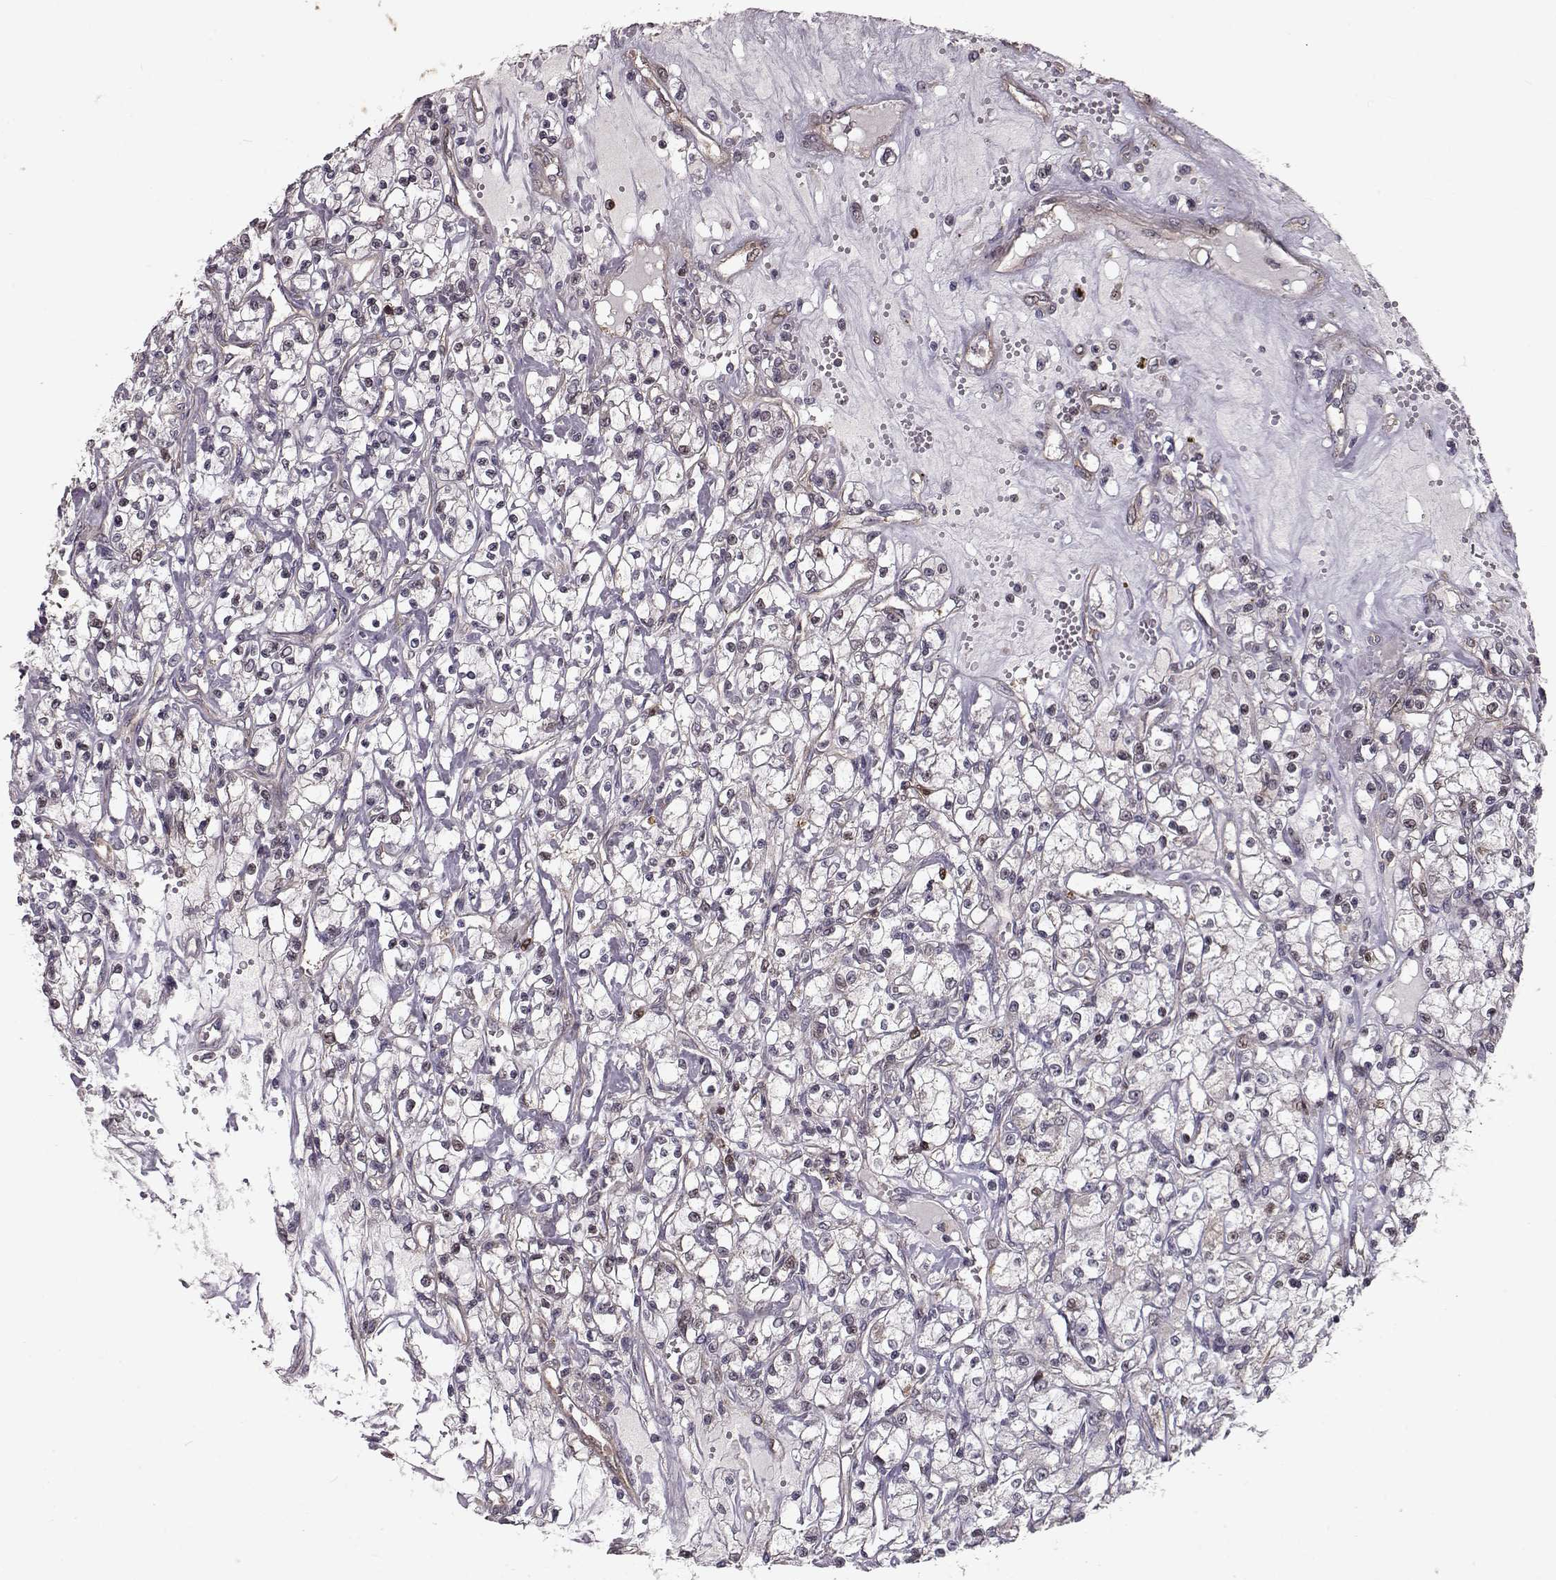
{"staining": {"intensity": "negative", "quantity": "none", "location": "none"}, "tissue": "renal cancer", "cell_type": "Tumor cells", "image_type": "cancer", "snomed": [{"axis": "morphology", "description": "Adenocarcinoma, NOS"}, {"axis": "topography", "description": "Kidney"}], "caption": "Photomicrograph shows no significant protein staining in tumor cells of renal adenocarcinoma.", "gene": "RANBP1", "patient": {"sex": "female", "age": 59}}